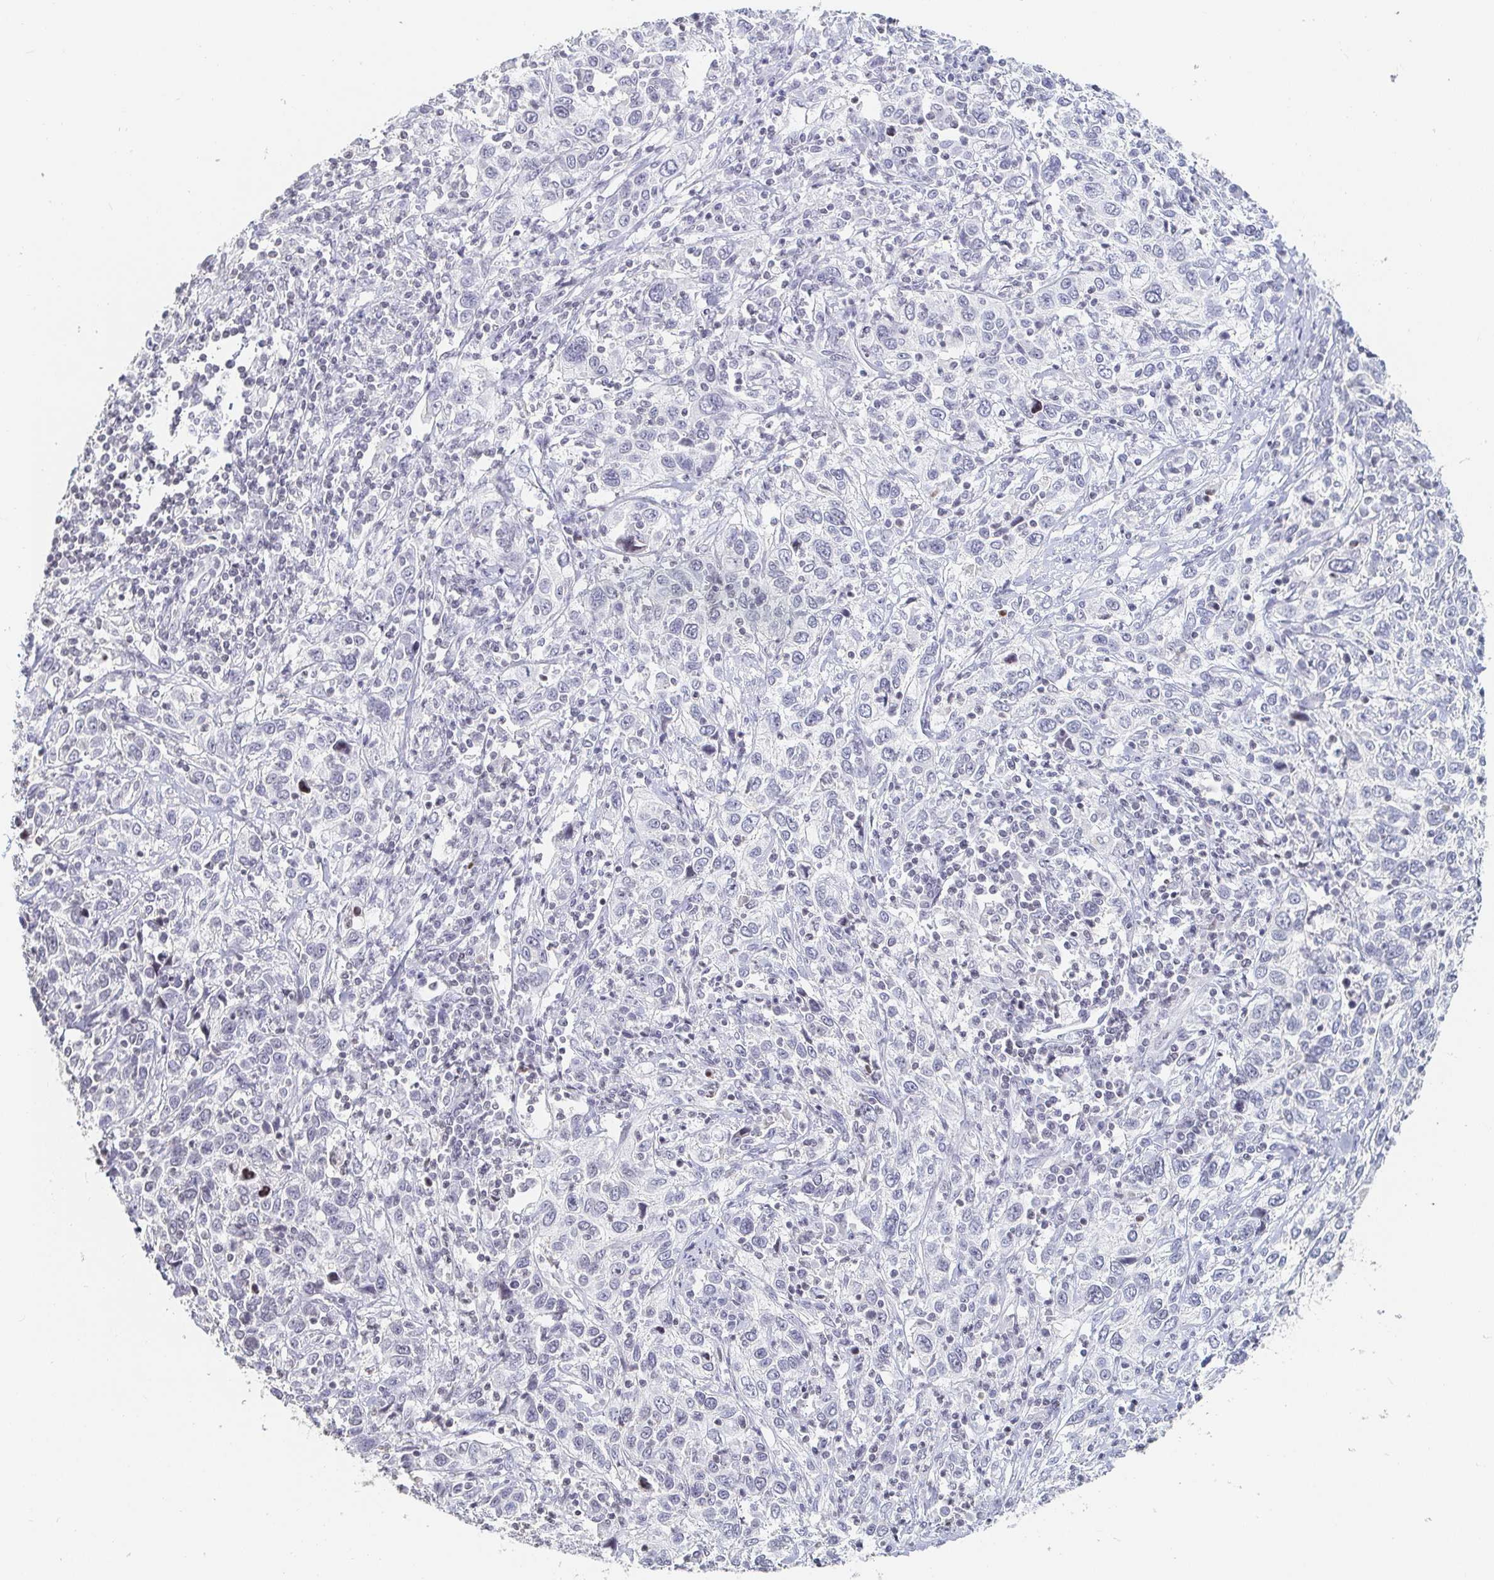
{"staining": {"intensity": "negative", "quantity": "none", "location": "none"}, "tissue": "cervical cancer", "cell_type": "Tumor cells", "image_type": "cancer", "snomed": [{"axis": "morphology", "description": "Squamous cell carcinoma, NOS"}, {"axis": "topography", "description": "Cervix"}], "caption": "The histopathology image exhibits no staining of tumor cells in cervical cancer (squamous cell carcinoma).", "gene": "NME9", "patient": {"sex": "female", "age": 46}}